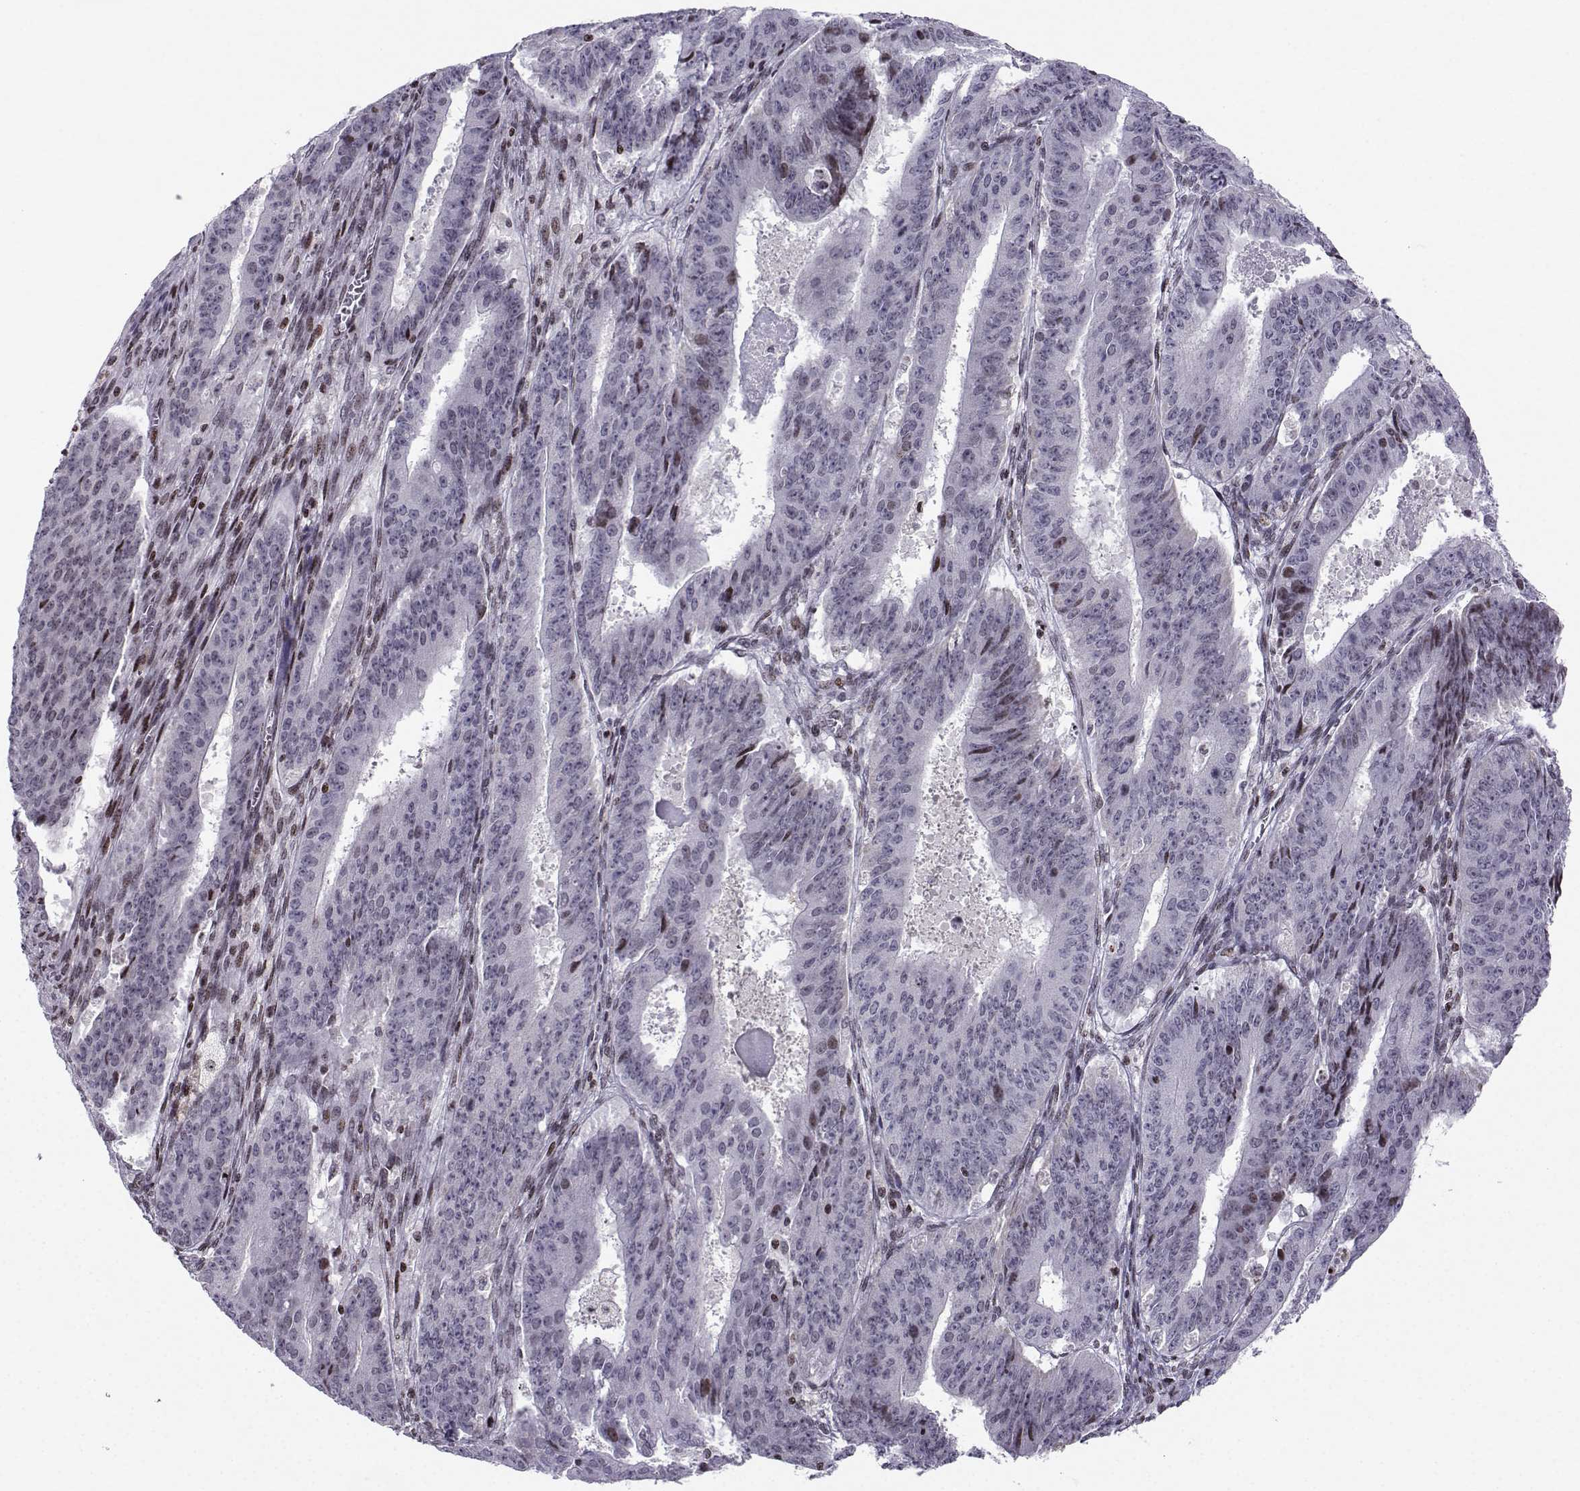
{"staining": {"intensity": "moderate", "quantity": "<25%", "location": "nuclear"}, "tissue": "ovarian cancer", "cell_type": "Tumor cells", "image_type": "cancer", "snomed": [{"axis": "morphology", "description": "Carcinoma, endometroid"}, {"axis": "topography", "description": "Ovary"}], "caption": "Immunohistochemical staining of human ovarian cancer (endometroid carcinoma) exhibits low levels of moderate nuclear staining in approximately <25% of tumor cells.", "gene": "ZNF19", "patient": {"sex": "female", "age": 42}}